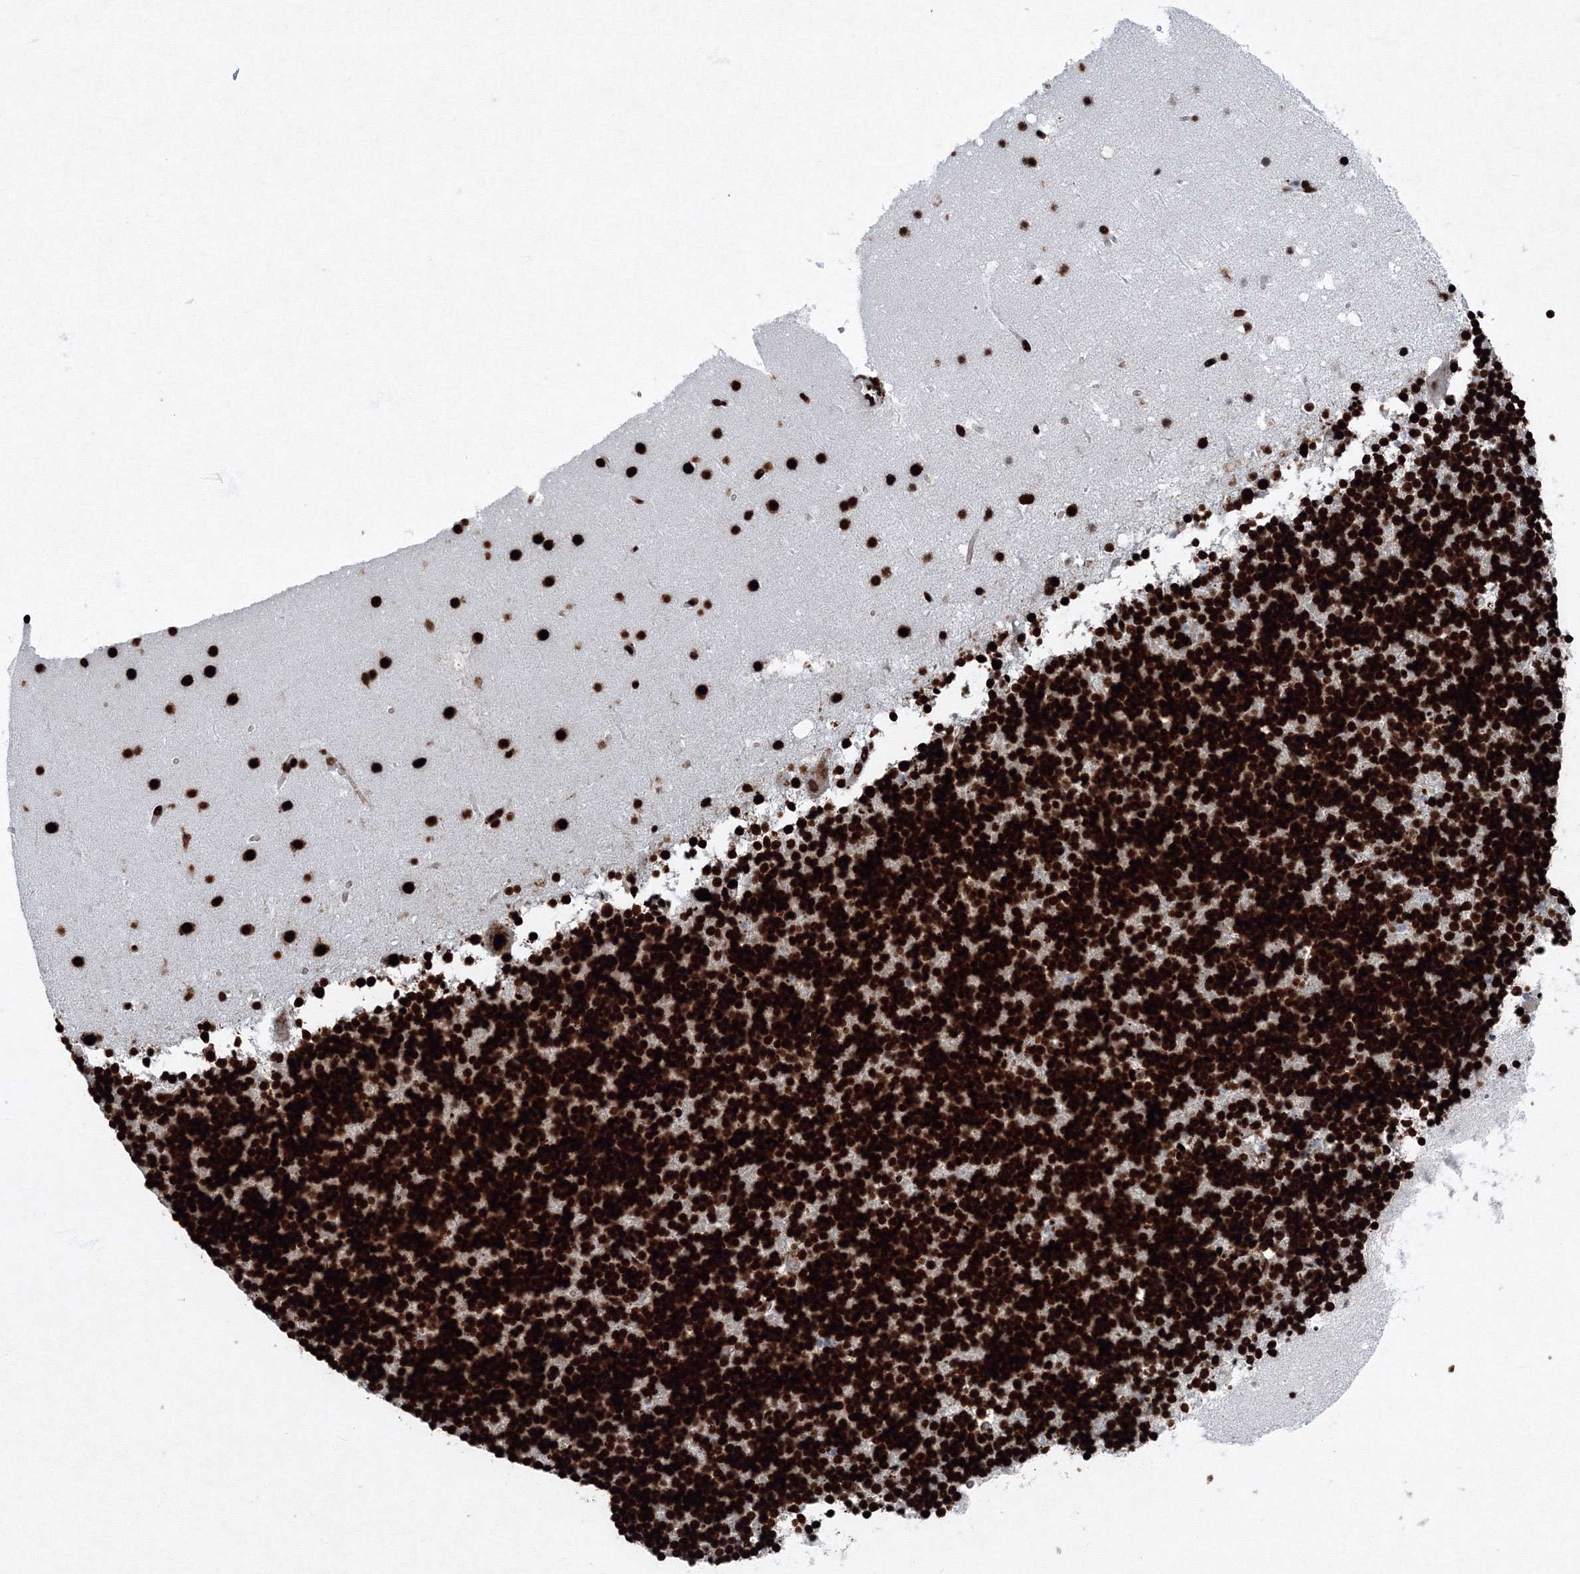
{"staining": {"intensity": "strong", "quantity": ">75%", "location": "nuclear"}, "tissue": "cerebellum", "cell_type": "Cells in granular layer", "image_type": "normal", "snomed": [{"axis": "morphology", "description": "Normal tissue, NOS"}, {"axis": "topography", "description": "Cerebellum"}], "caption": "Brown immunohistochemical staining in normal cerebellum reveals strong nuclear positivity in about >75% of cells in granular layer.", "gene": "SNRPC", "patient": {"sex": "male", "age": 57}}